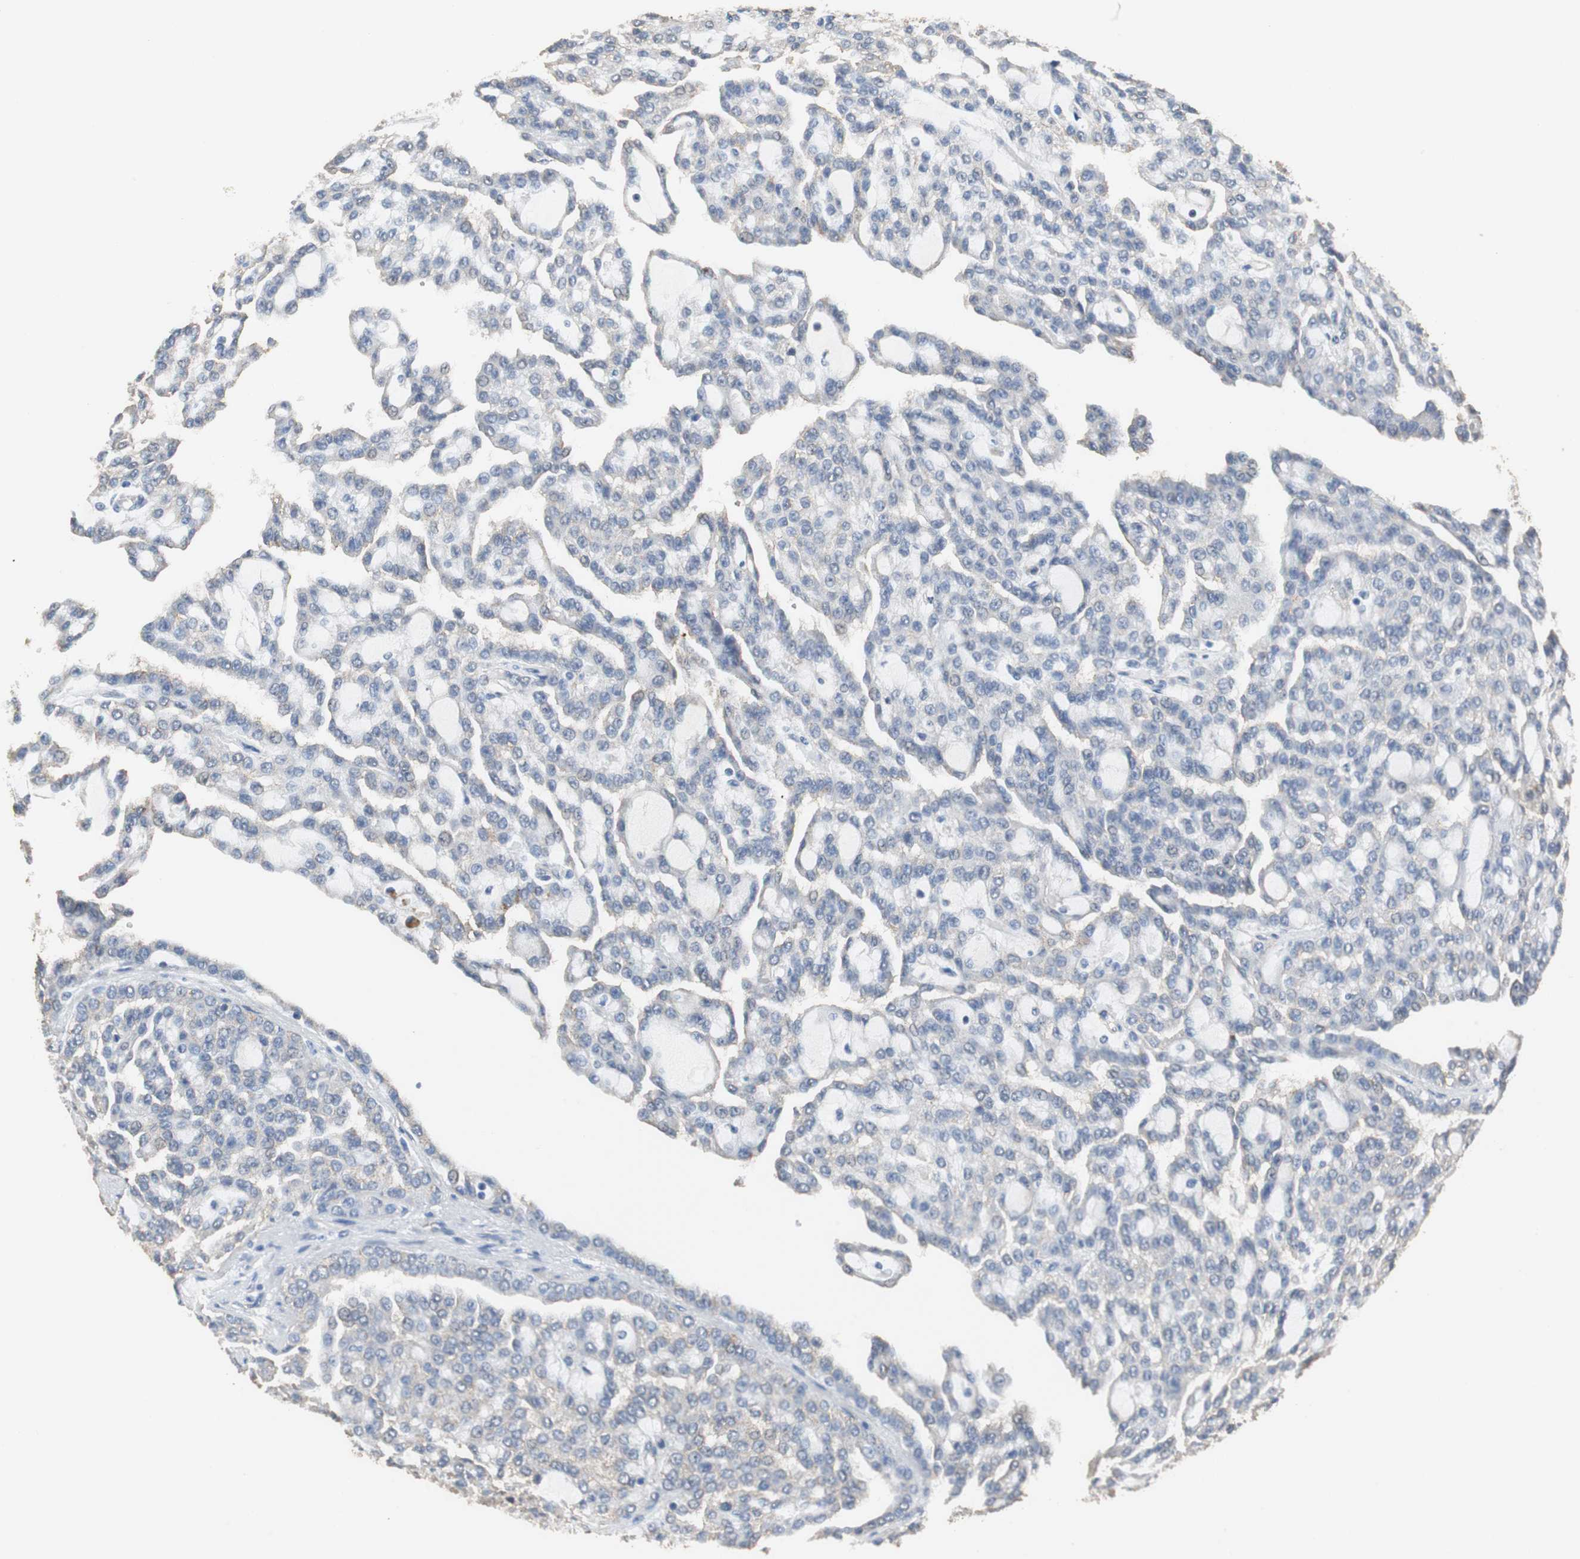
{"staining": {"intensity": "negative", "quantity": "none", "location": "none"}, "tissue": "renal cancer", "cell_type": "Tumor cells", "image_type": "cancer", "snomed": [{"axis": "morphology", "description": "Adenocarcinoma, NOS"}, {"axis": "topography", "description": "Kidney"}], "caption": "Renal cancer was stained to show a protein in brown. There is no significant expression in tumor cells.", "gene": "VBP1", "patient": {"sex": "male", "age": 63}}